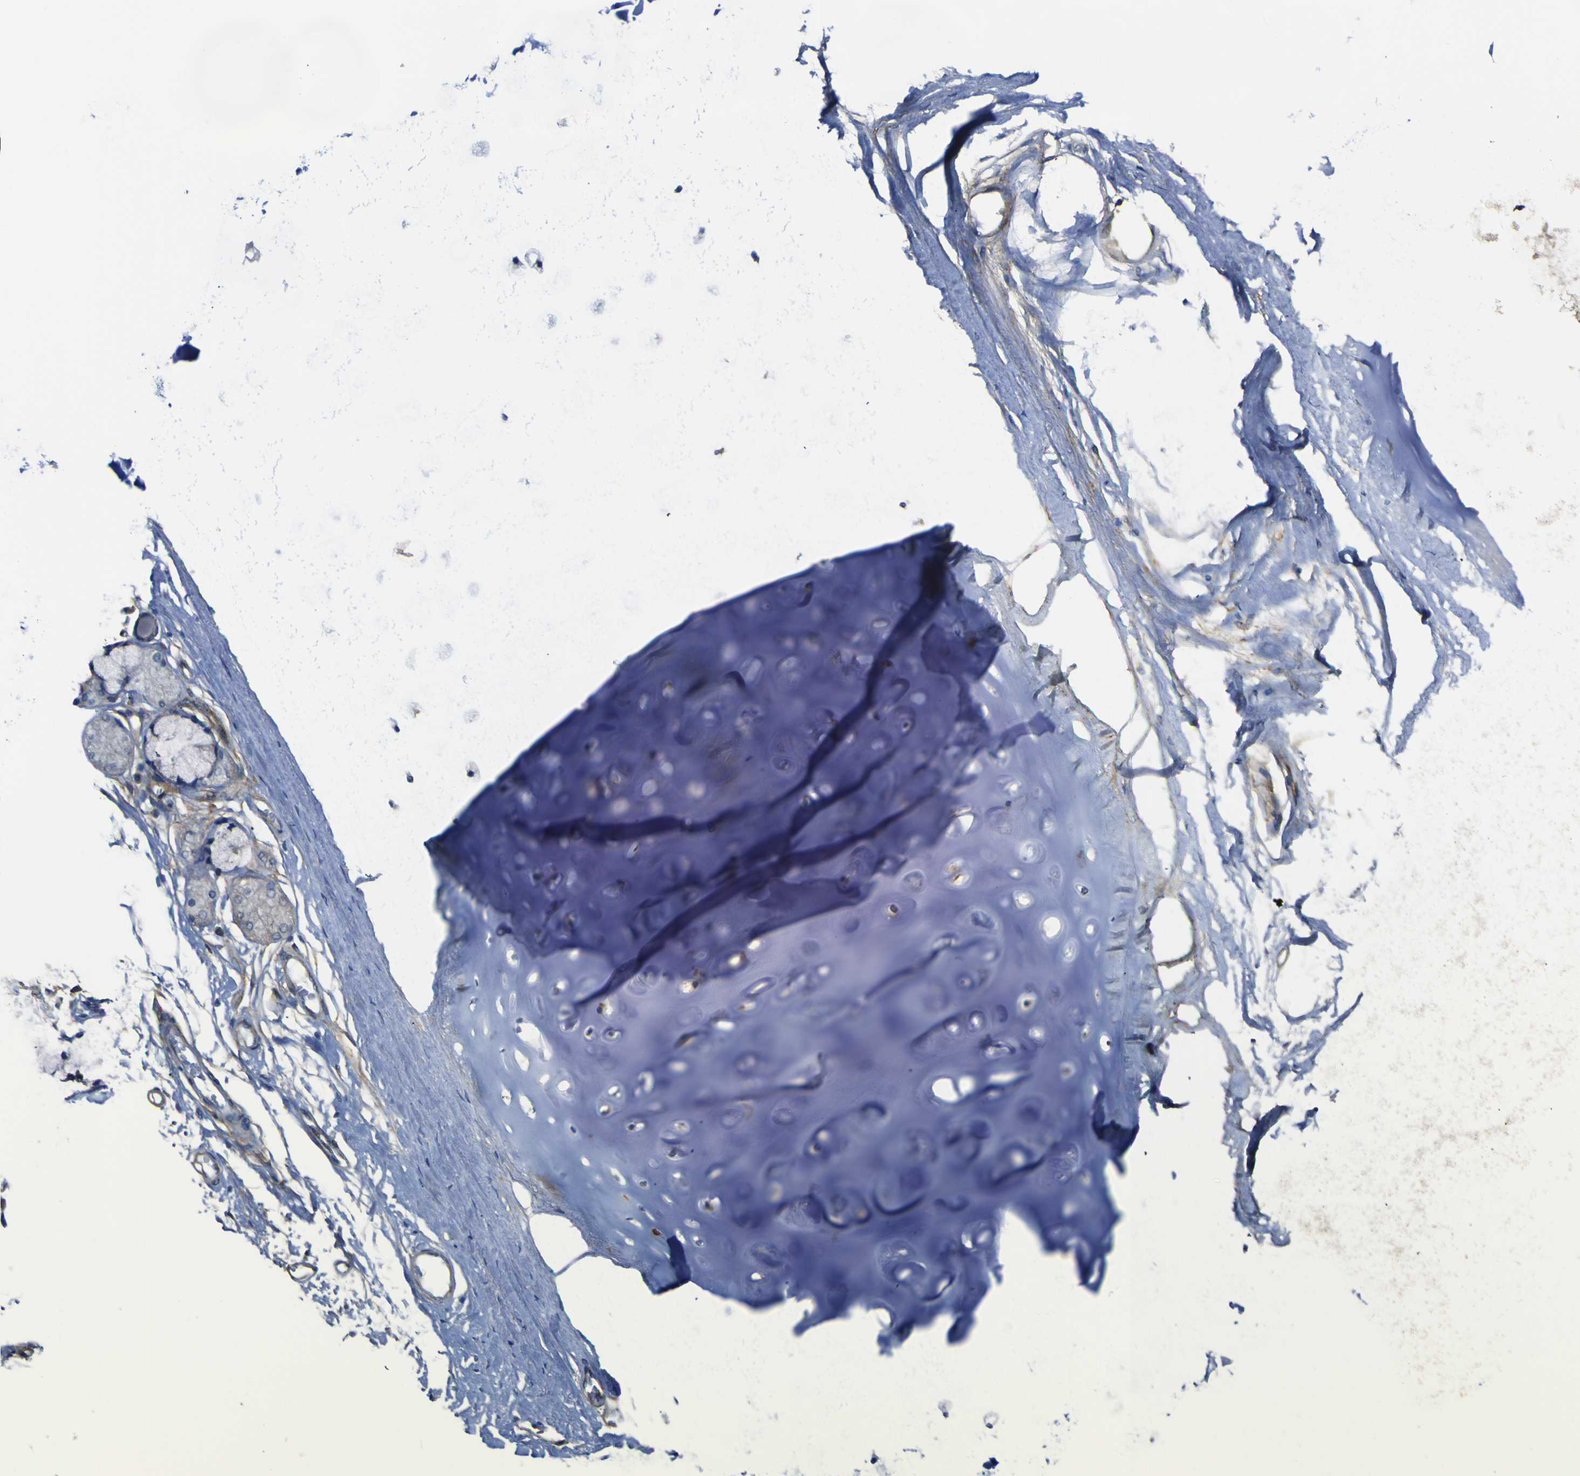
{"staining": {"intensity": "negative", "quantity": "none", "location": "none"}, "tissue": "adipose tissue", "cell_type": "Adipocytes", "image_type": "normal", "snomed": [{"axis": "morphology", "description": "Normal tissue, NOS"}, {"axis": "topography", "description": "Bronchus"}], "caption": "This is an IHC image of unremarkable human adipose tissue. There is no expression in adipocytes.", "gene": "LRRN1", "patient": {"sex": "female", "age": 73}}